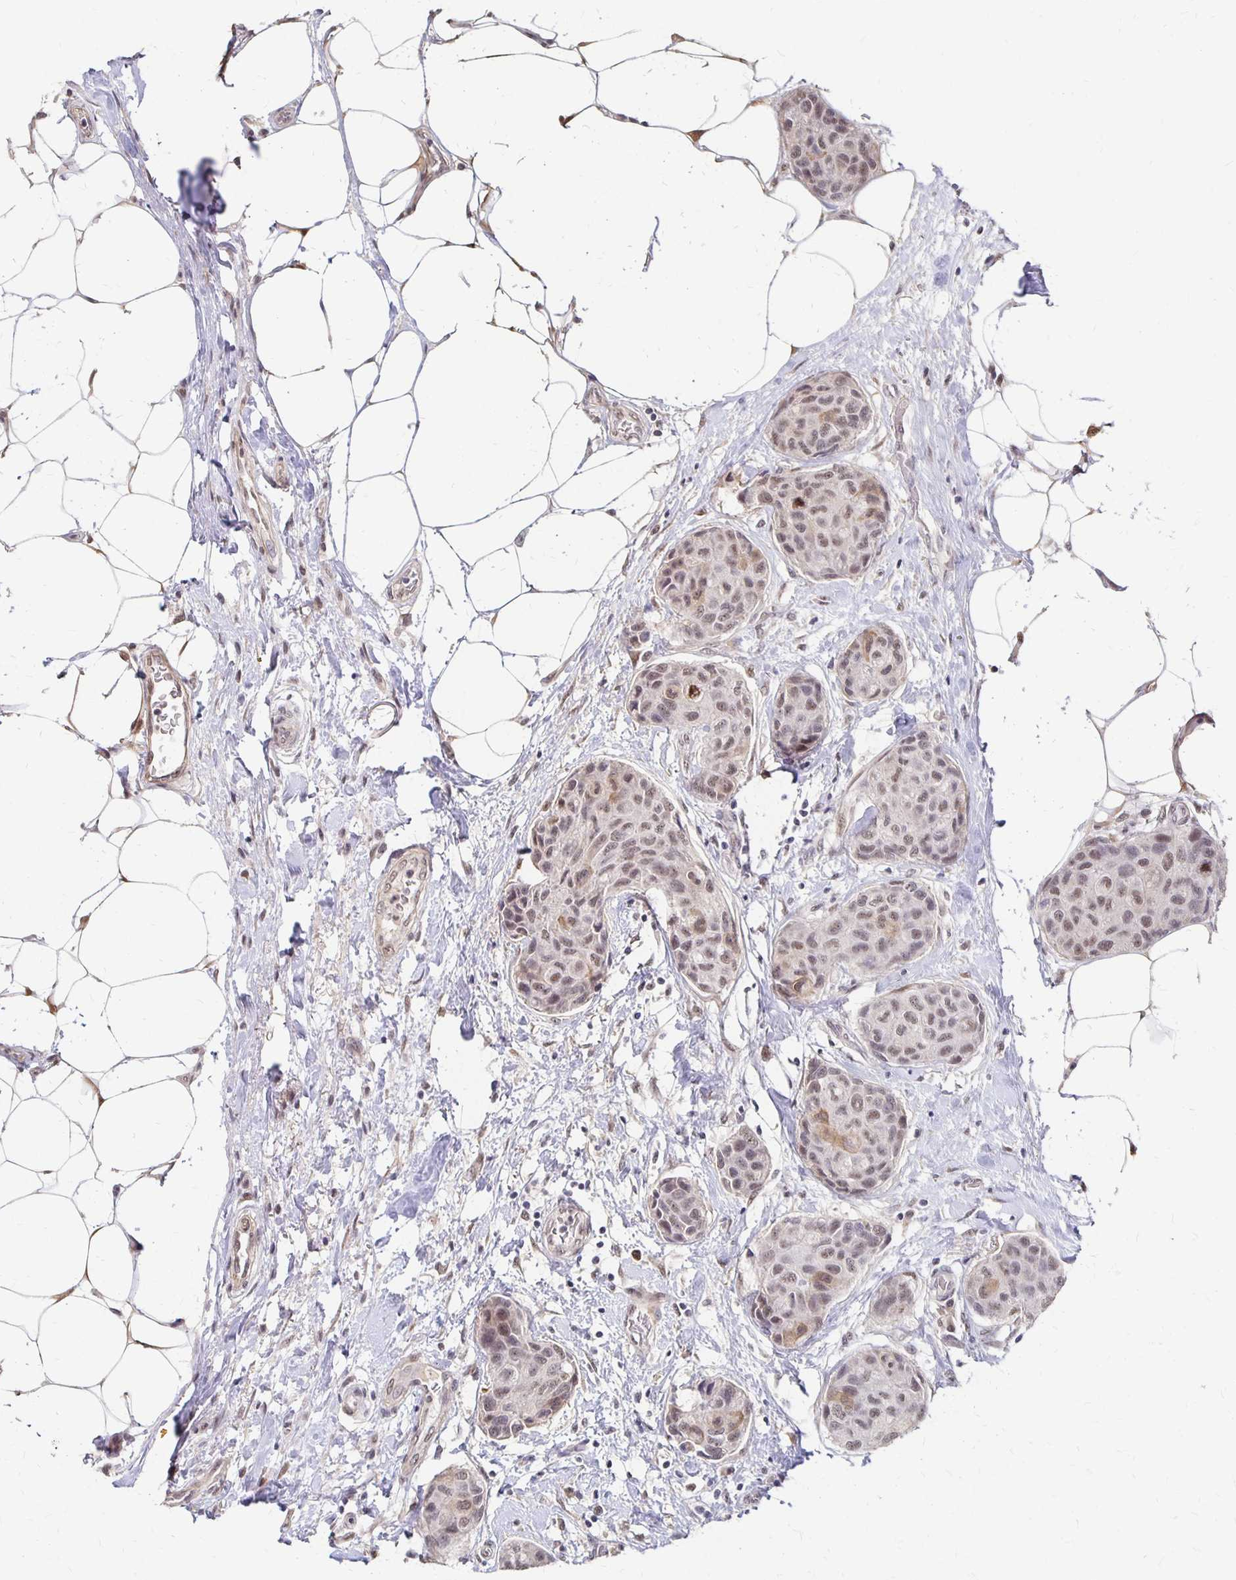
{"staining": {"intensity": "weak", "quantity": ">75%", "location": "nuclear"}, "tissue": "breast cancer", "cell_type": "Tumor cells", "image_type": "cancer", "snomed": [{"axis": "morphology", "description": "Duct carcinoma"}, {"axis": "topography", "description": "Breast"}], "caption": "Breast cancer (invasive ductal carcinoma) stained with DAB immunohistochemistry (IHC) exhibits low levels of weak nuclear staining in approximately >75% of tumor cells. (brown staining indicates protein expression, while blue staining denotes nuclei).", "gene": "CLASRP", "patient": {"sex": "female", "age": 80}}